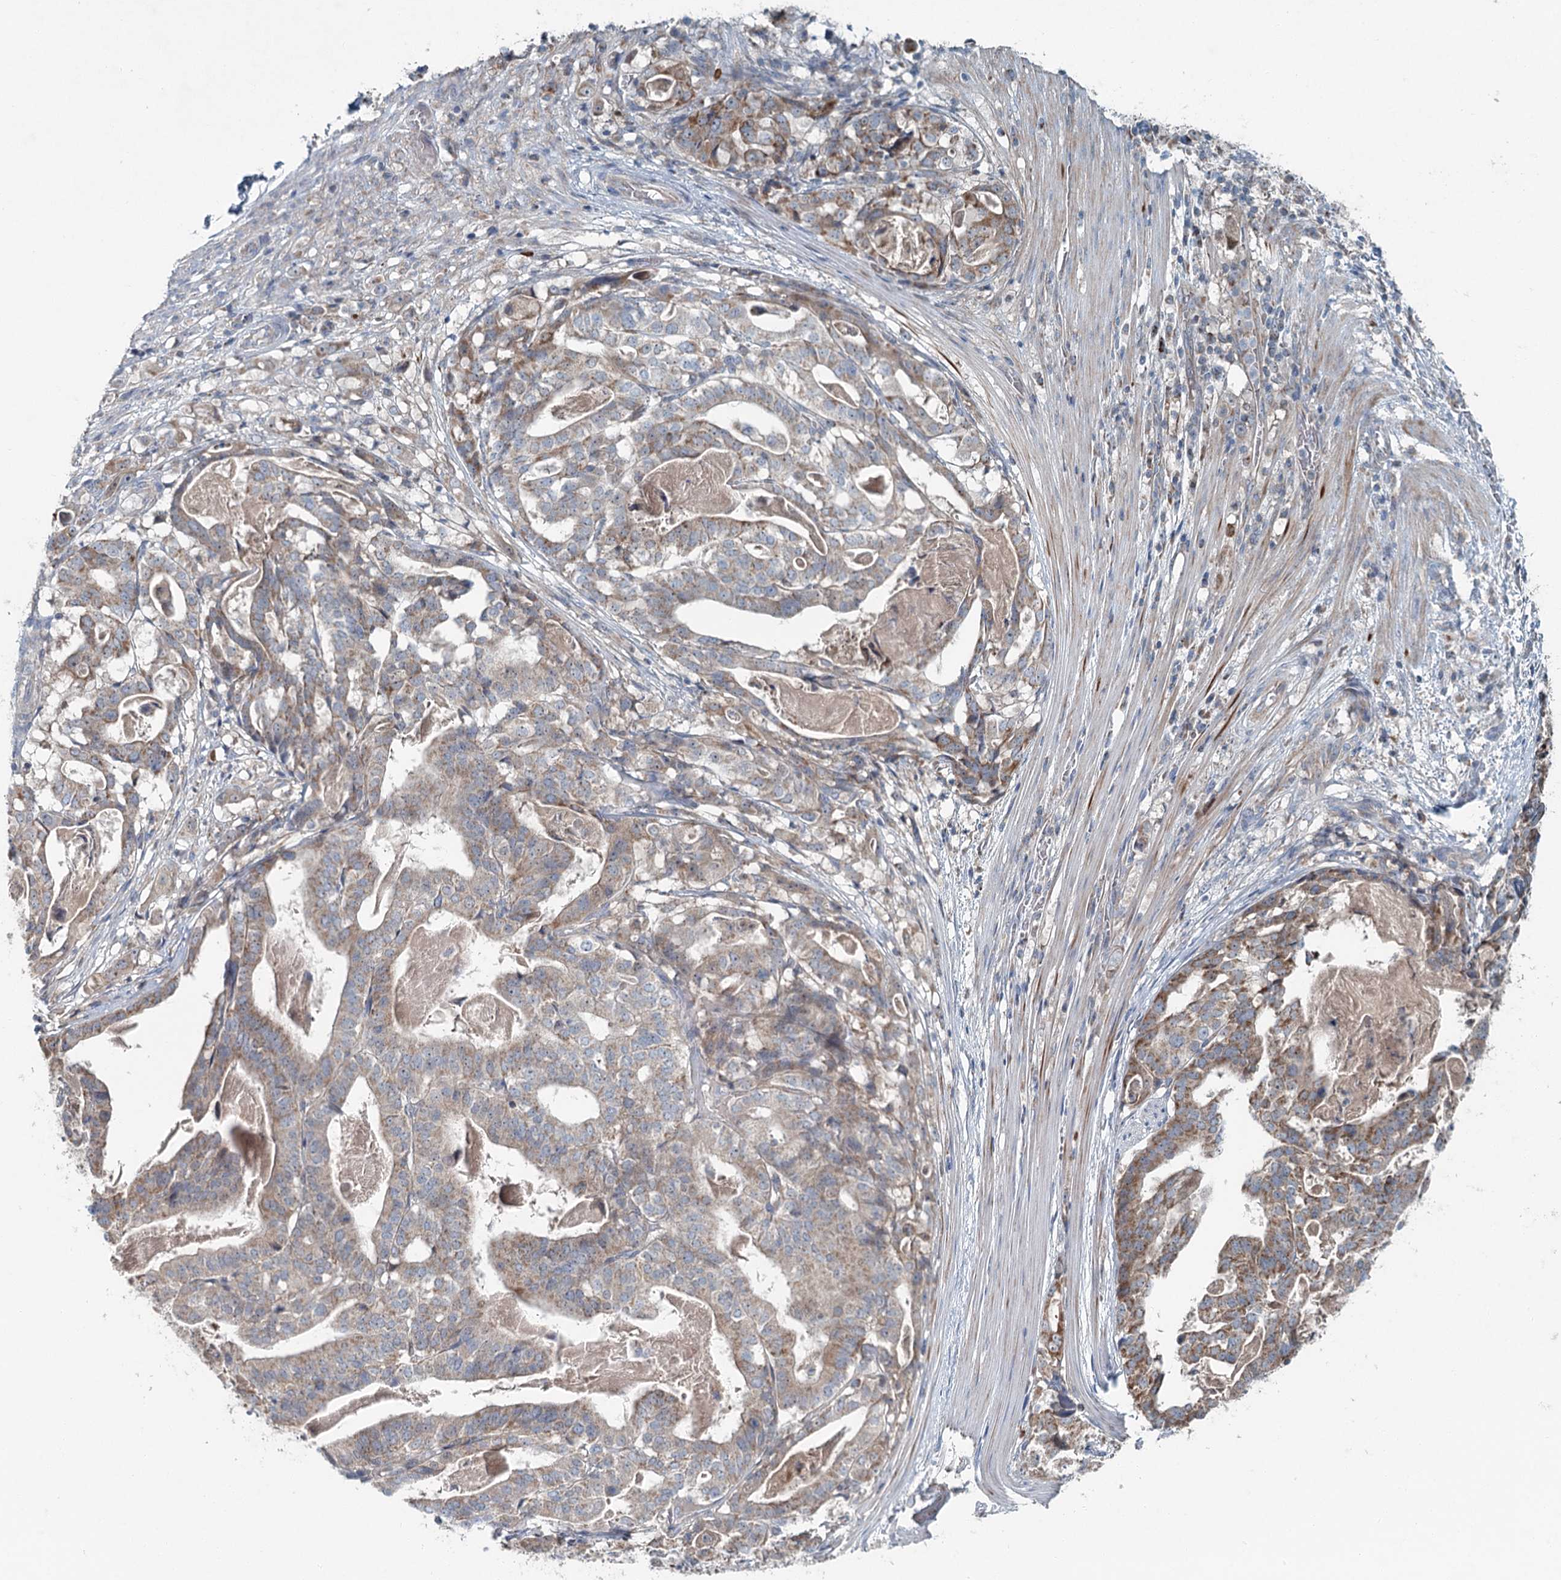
{"staining": {"intensity": "moderate", "quantity": "25%-75%", "location": "cytoplasmic/membranous"}, "tissue": "stomach cancer", "cell_type": "Tumor cells", "image_type": "cancer", "snomed": [{"axis": "morphology", "description": "Adenocarcinoma, NOS"}, {"axis": "topography", "description": "Stomach"}], "caption": "Adenocarcinoma (stomach) stained with a protein marker displays moderate staining in tumor cells.", "gene": "CHCHD5", "patient": {"sex": "male", "age": 48}}